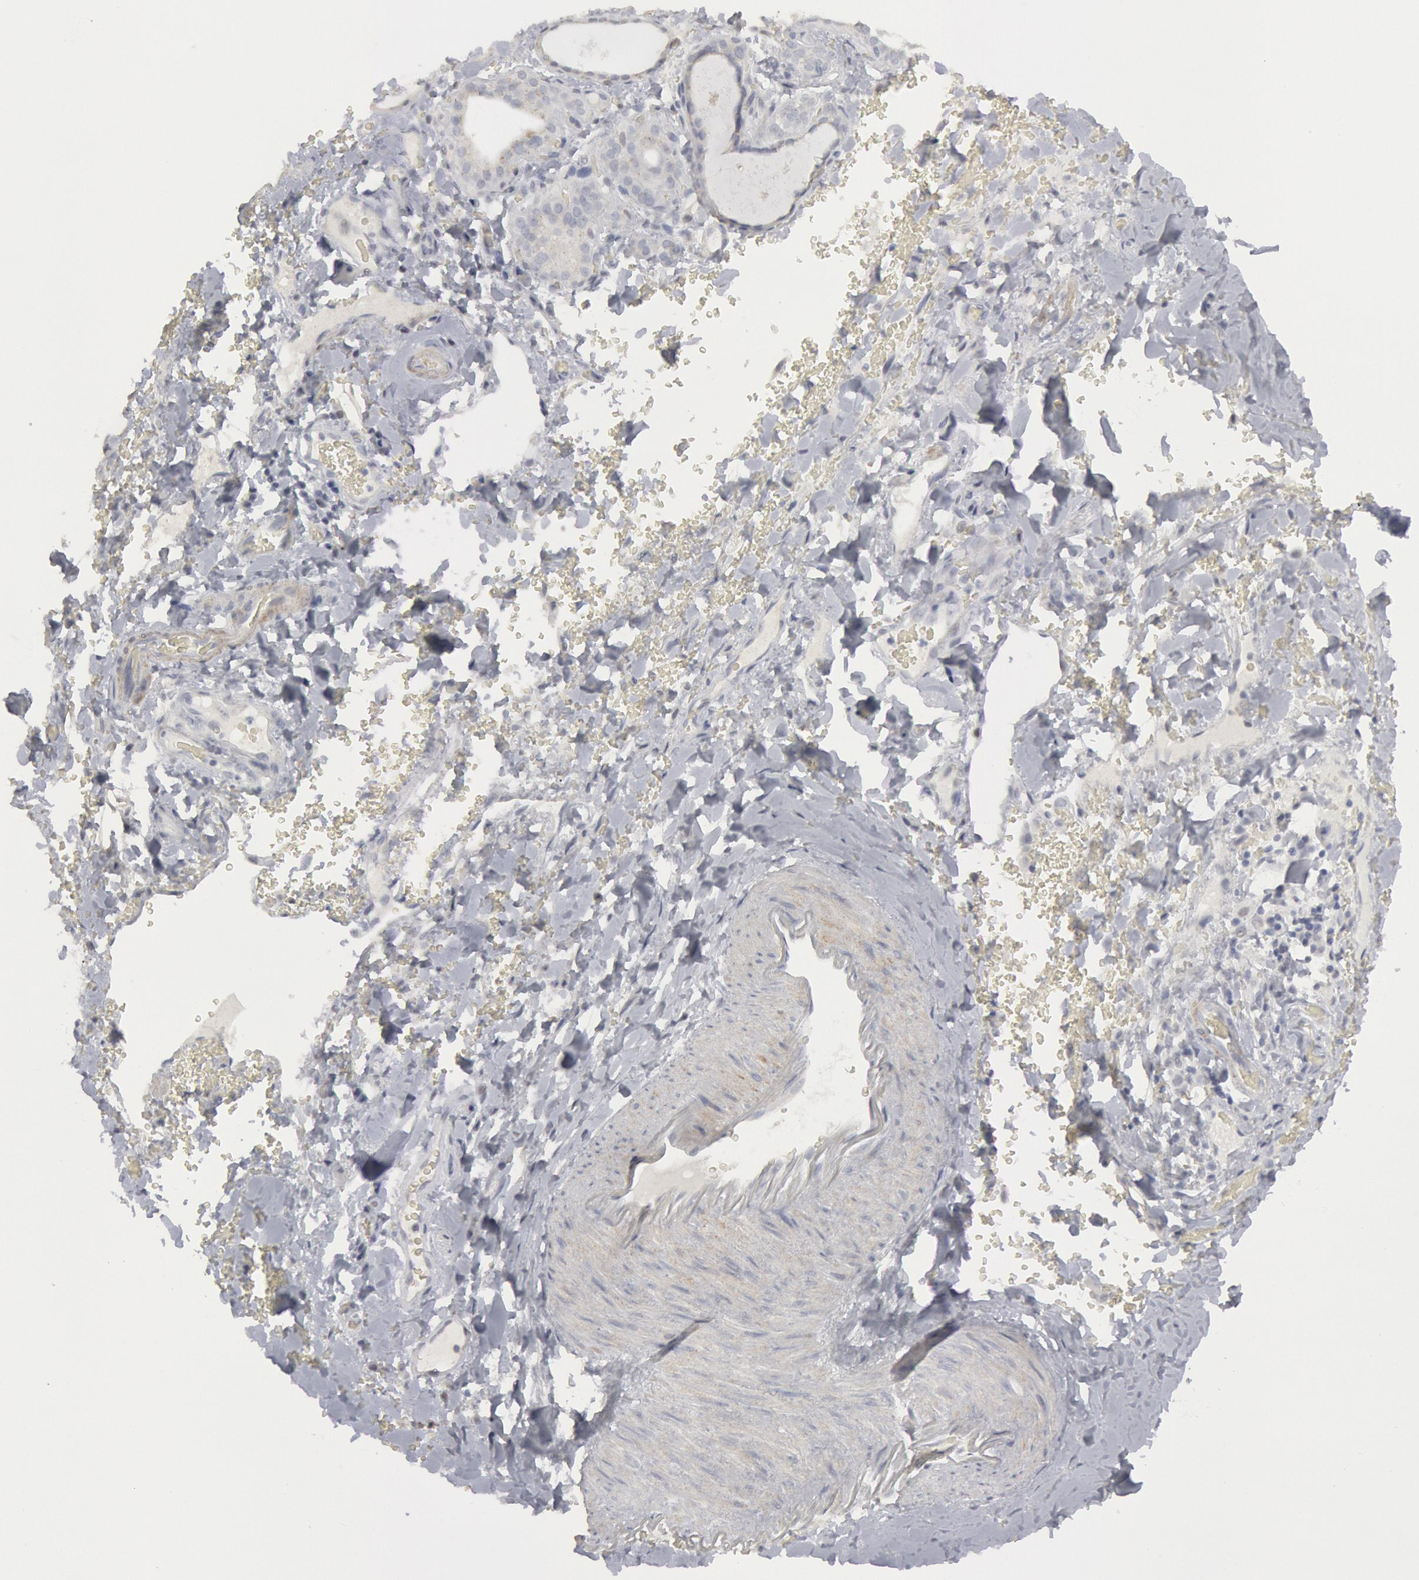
{"staining": {"intensity": "negative", "quantity": "none", "location": "none"}, "tissue": "thyroid gland", "cell_type": "Glandular cells", "image_type": "normal", "snomed": [{"axis": "morphology", "description": "Normal tissue, NOS"}, {"axis": "topography", "description": "Thyroid gland"}], "caption": "This is an immunohistochemistry image of benign thyroid gland. There is no staining in glandular cells.", "gene": "DMC1", "patient": {"sex": "male", "age": 61}}